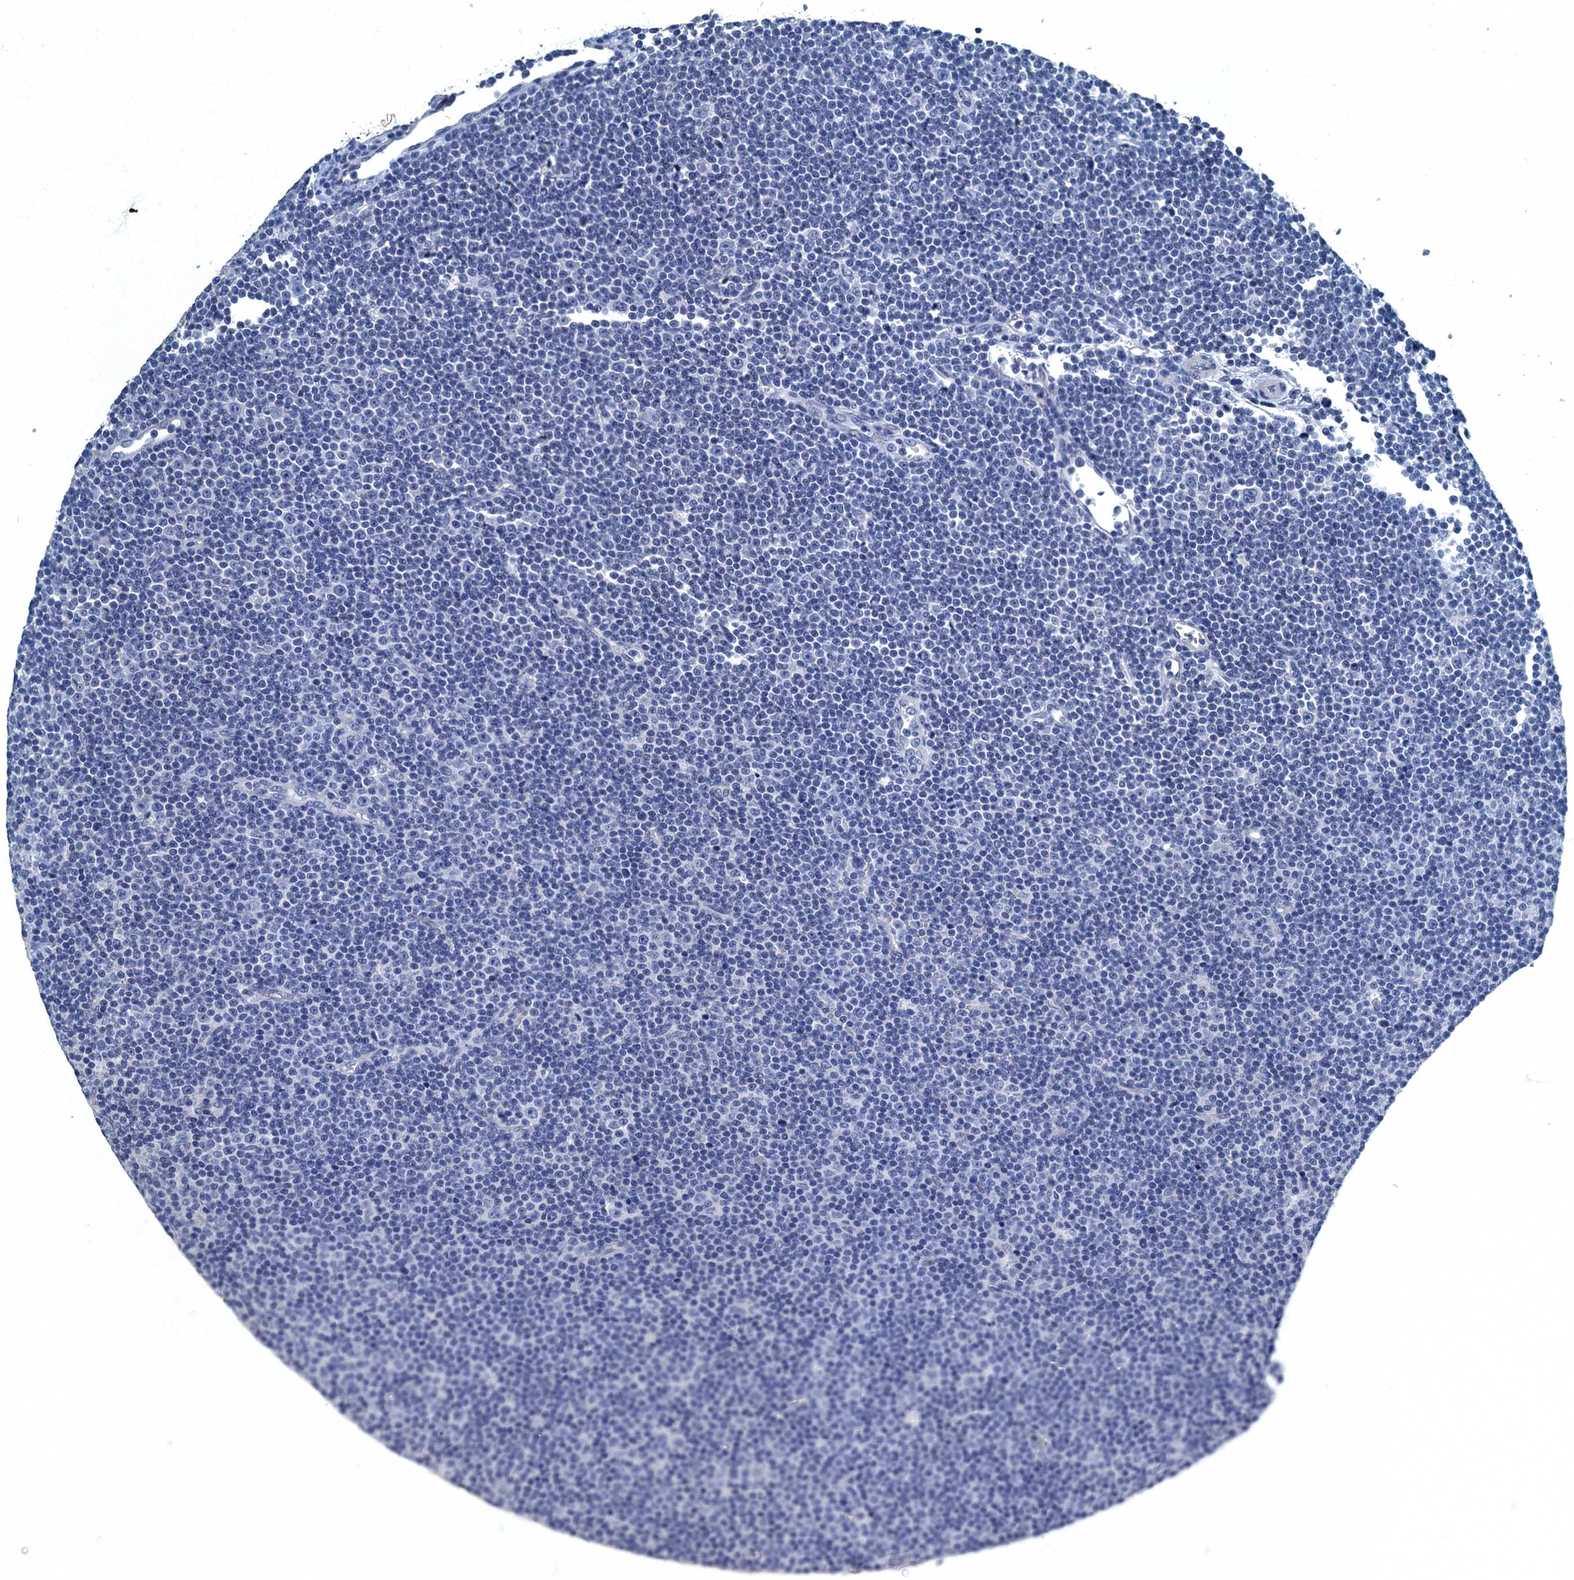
{"staining": {"intensity": "negative", "quantity": "none", "location": "none"}, "tissue": "lymphoma", "cell_type": "Tumor cells", "image_type": "cancer", "snomed": [{"axis": "morphology", "description": "Malignant lymphoma, non-Hodgkin's type, Low grade"}, {"axis": "topography", "description": "Lymph node"}], "caption": "The image reveals no significant expression in tumor cells of lymphoma. (Stains: DAB (3,3'-diaminobenzidine) immunohistochemistry (IHC) with hematoxylin counter stain, Microscopy: brightfield microscopy at high magnification).", "gene": "GADL1", "patient": {"sex": "female", "age": 67}}